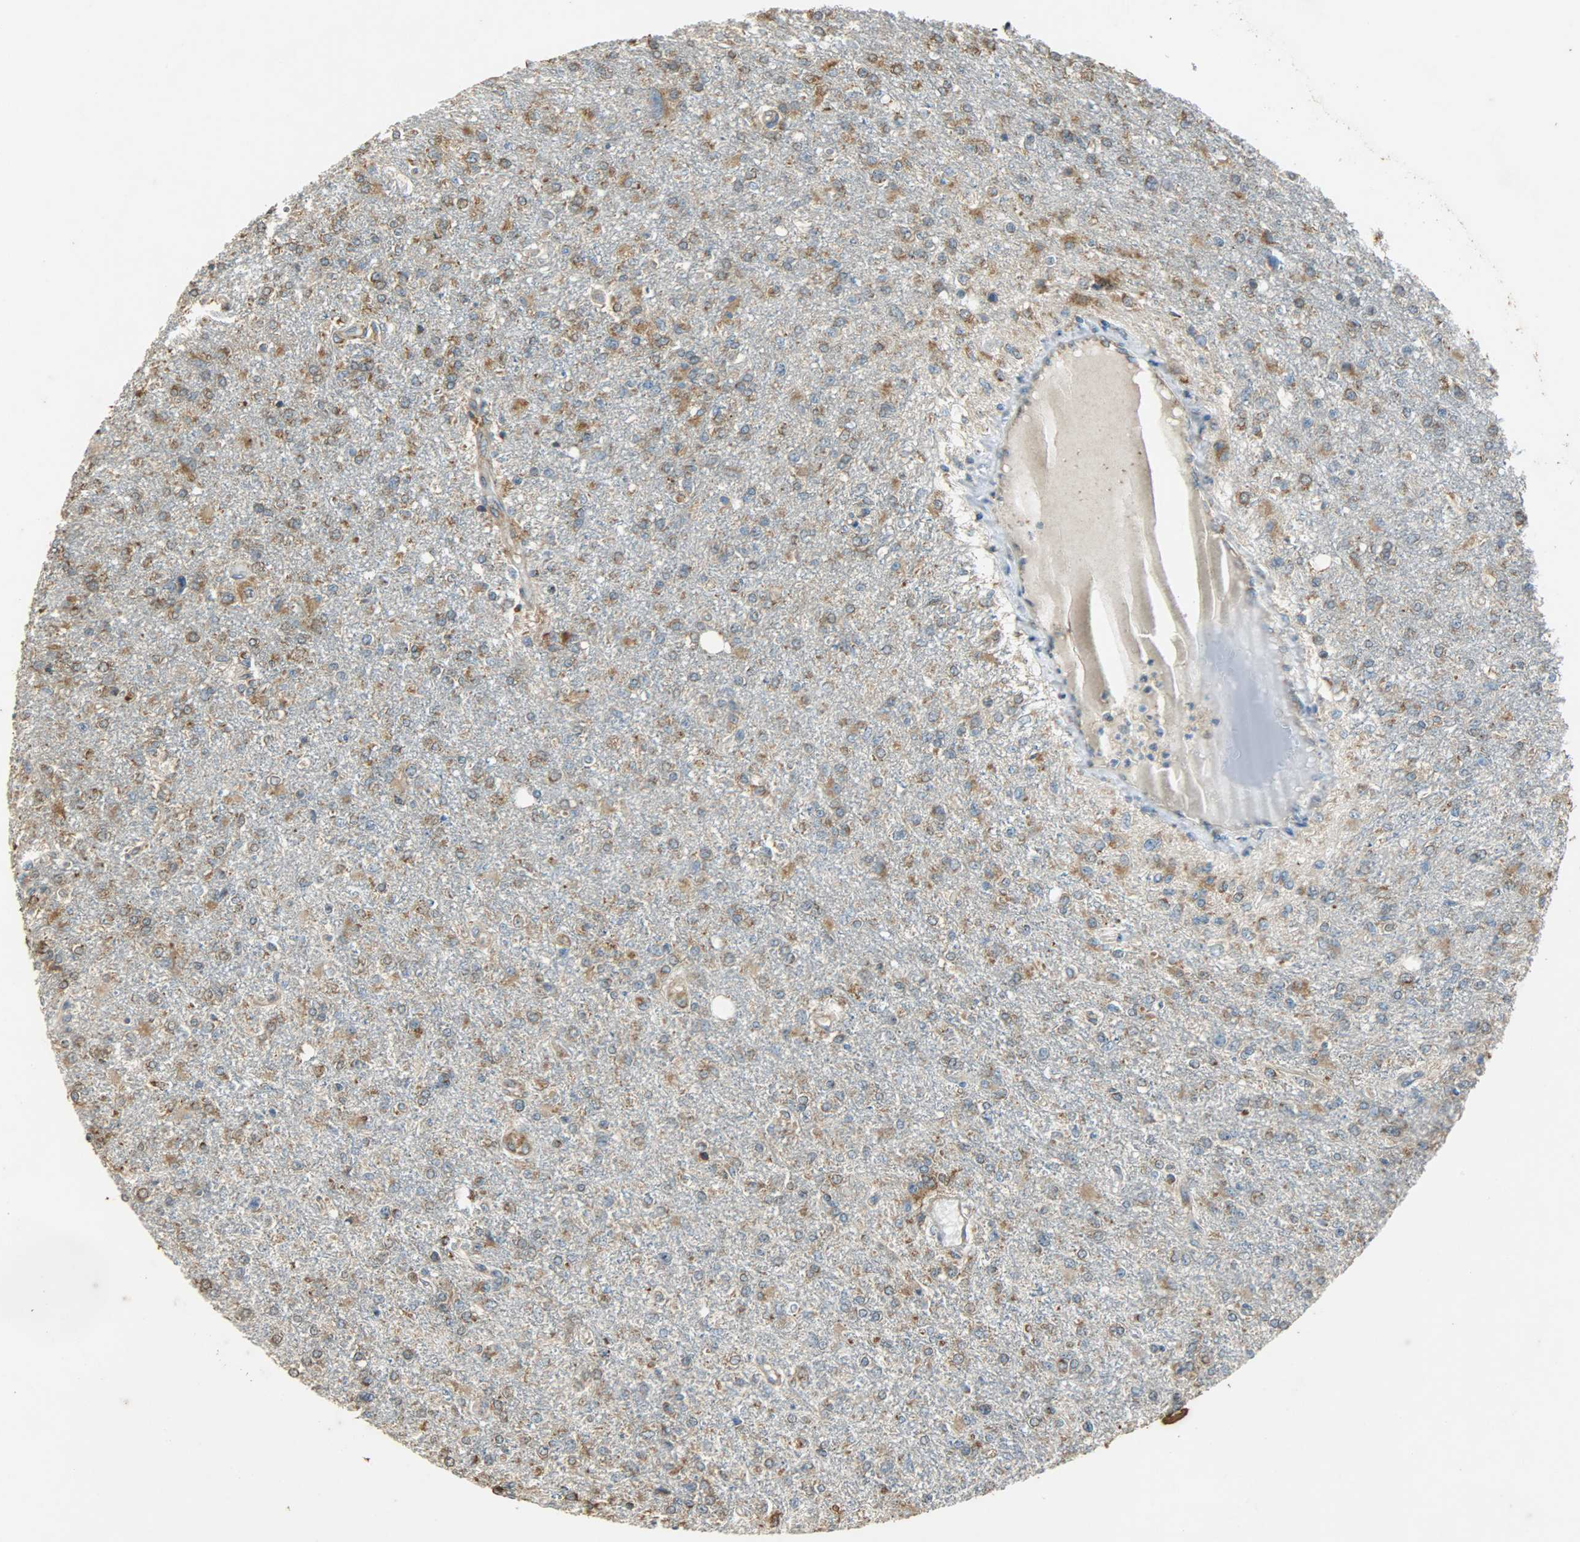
{"staining": {"intensity": "moderate", "quantity": ">75%", "location": "cytoplasmic/membranous"}, "tissue": "glioma", "cell_type": "Tumor cells", "image_type": "cancer", "snomed": [{"axis": "morphology", "description": "Glioma, malignant, High grade"}, {"axis": "topography", "description": "Cerebral cortex"}], "caption": "Protein analysis of glioma tissue demonstrates moderate cytoplasmic/membranous positivity in about >75% of tumor cells. (DAB (3,3'-diaminobenzidine) IHC, brown staining for protein, blue staining for nuclei).", "gene": "HSPA5", "patient": {"sex": "male", "age": 76}}